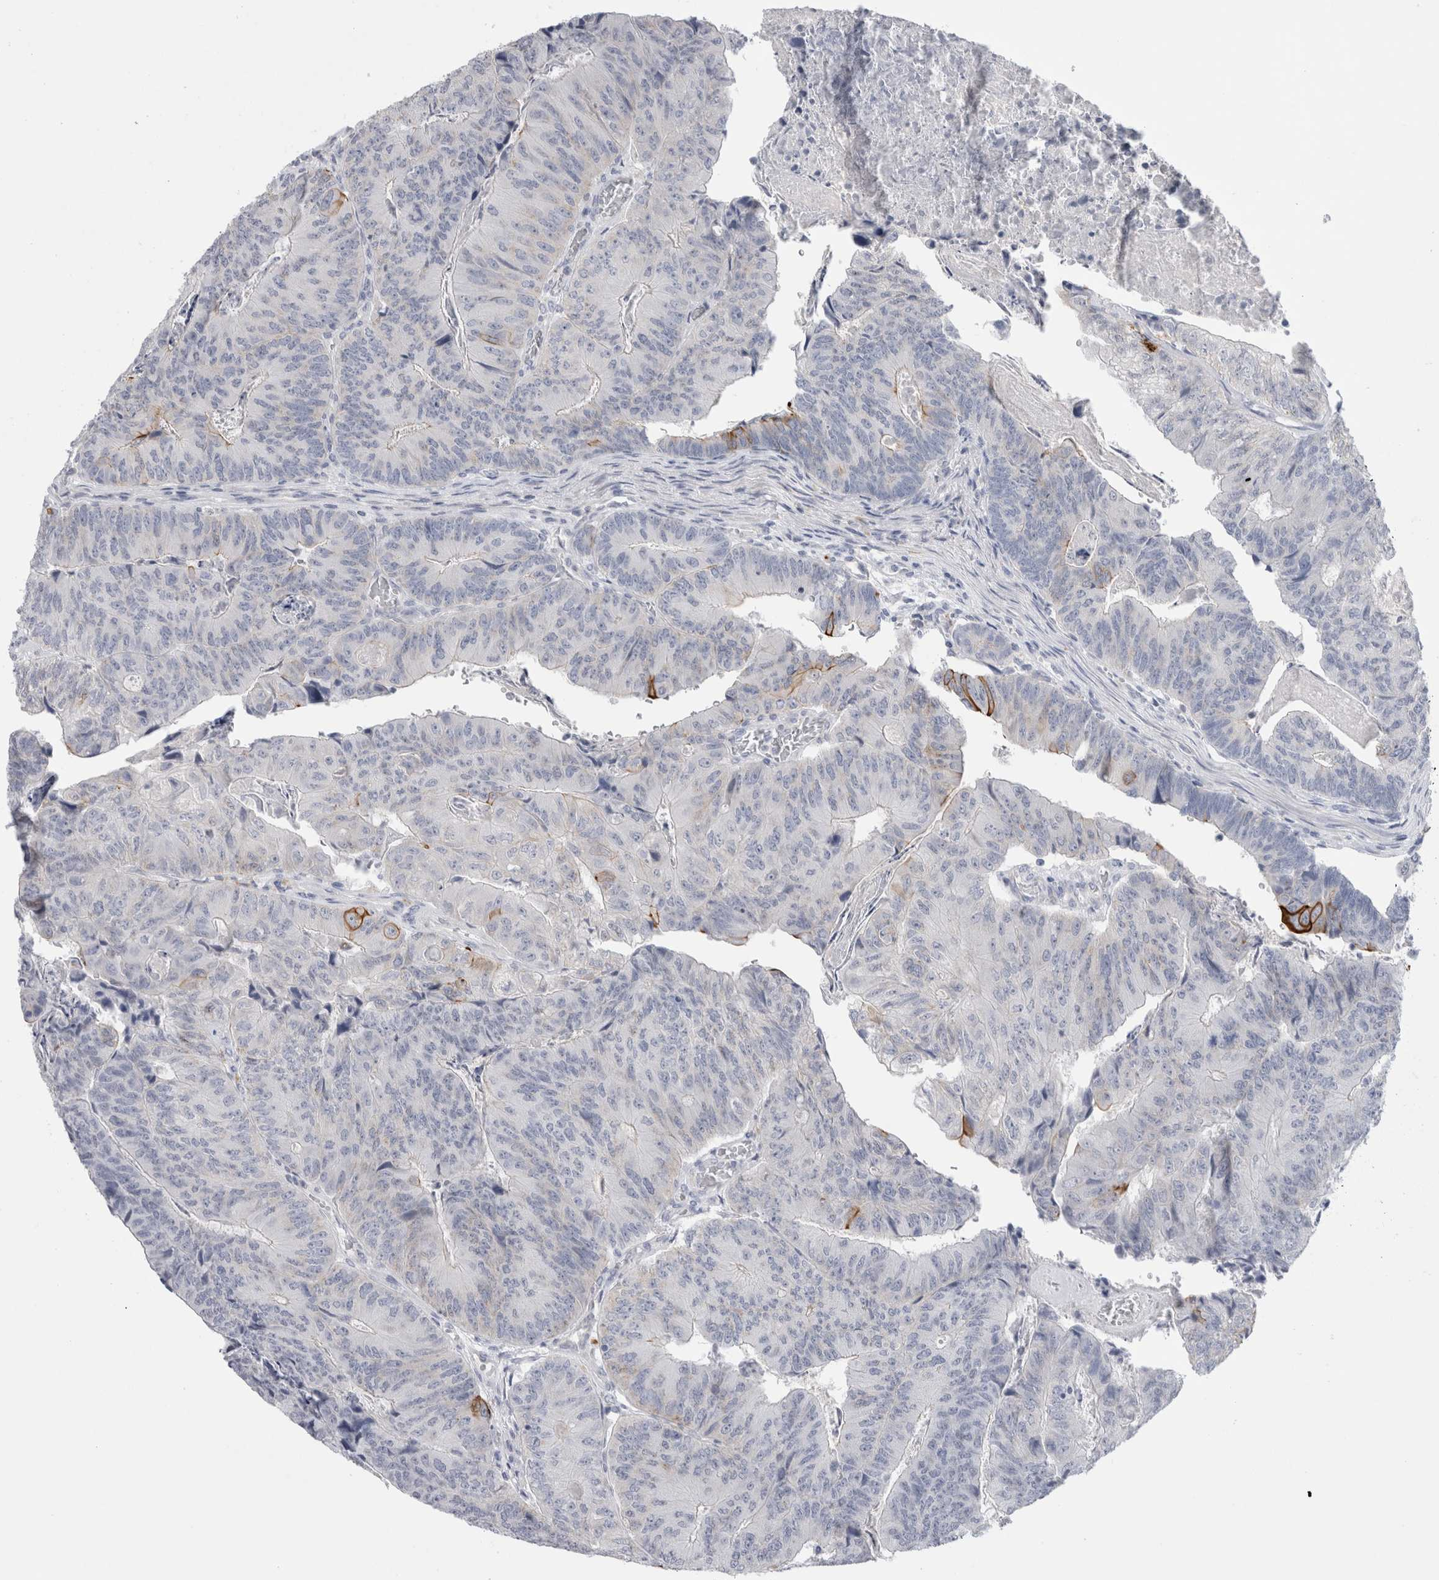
{"staining": {"intensity": "strong", "quantity": "<25%", "location": "cytoplasmic/membranous"}, "tissue": "colorectal cancer", "cell_type": "Tumor cells", "image_type": "cancer", "snomed": [{"axis": "morphology", "description": "Adenocarcinoma, NOS"}, {"axis": "topography", "description": "Colon"}], "caption": "Immunohistochemistry (DAB (3,3'-diaminobenzidine)) staining of adenocarcinoma (colorectal) reveals strong cytoplasmic/membranous protein positivity in about <25% of tumor cells.", "gene": "GAA", "patient": {"sex": "female", "age": 67}}